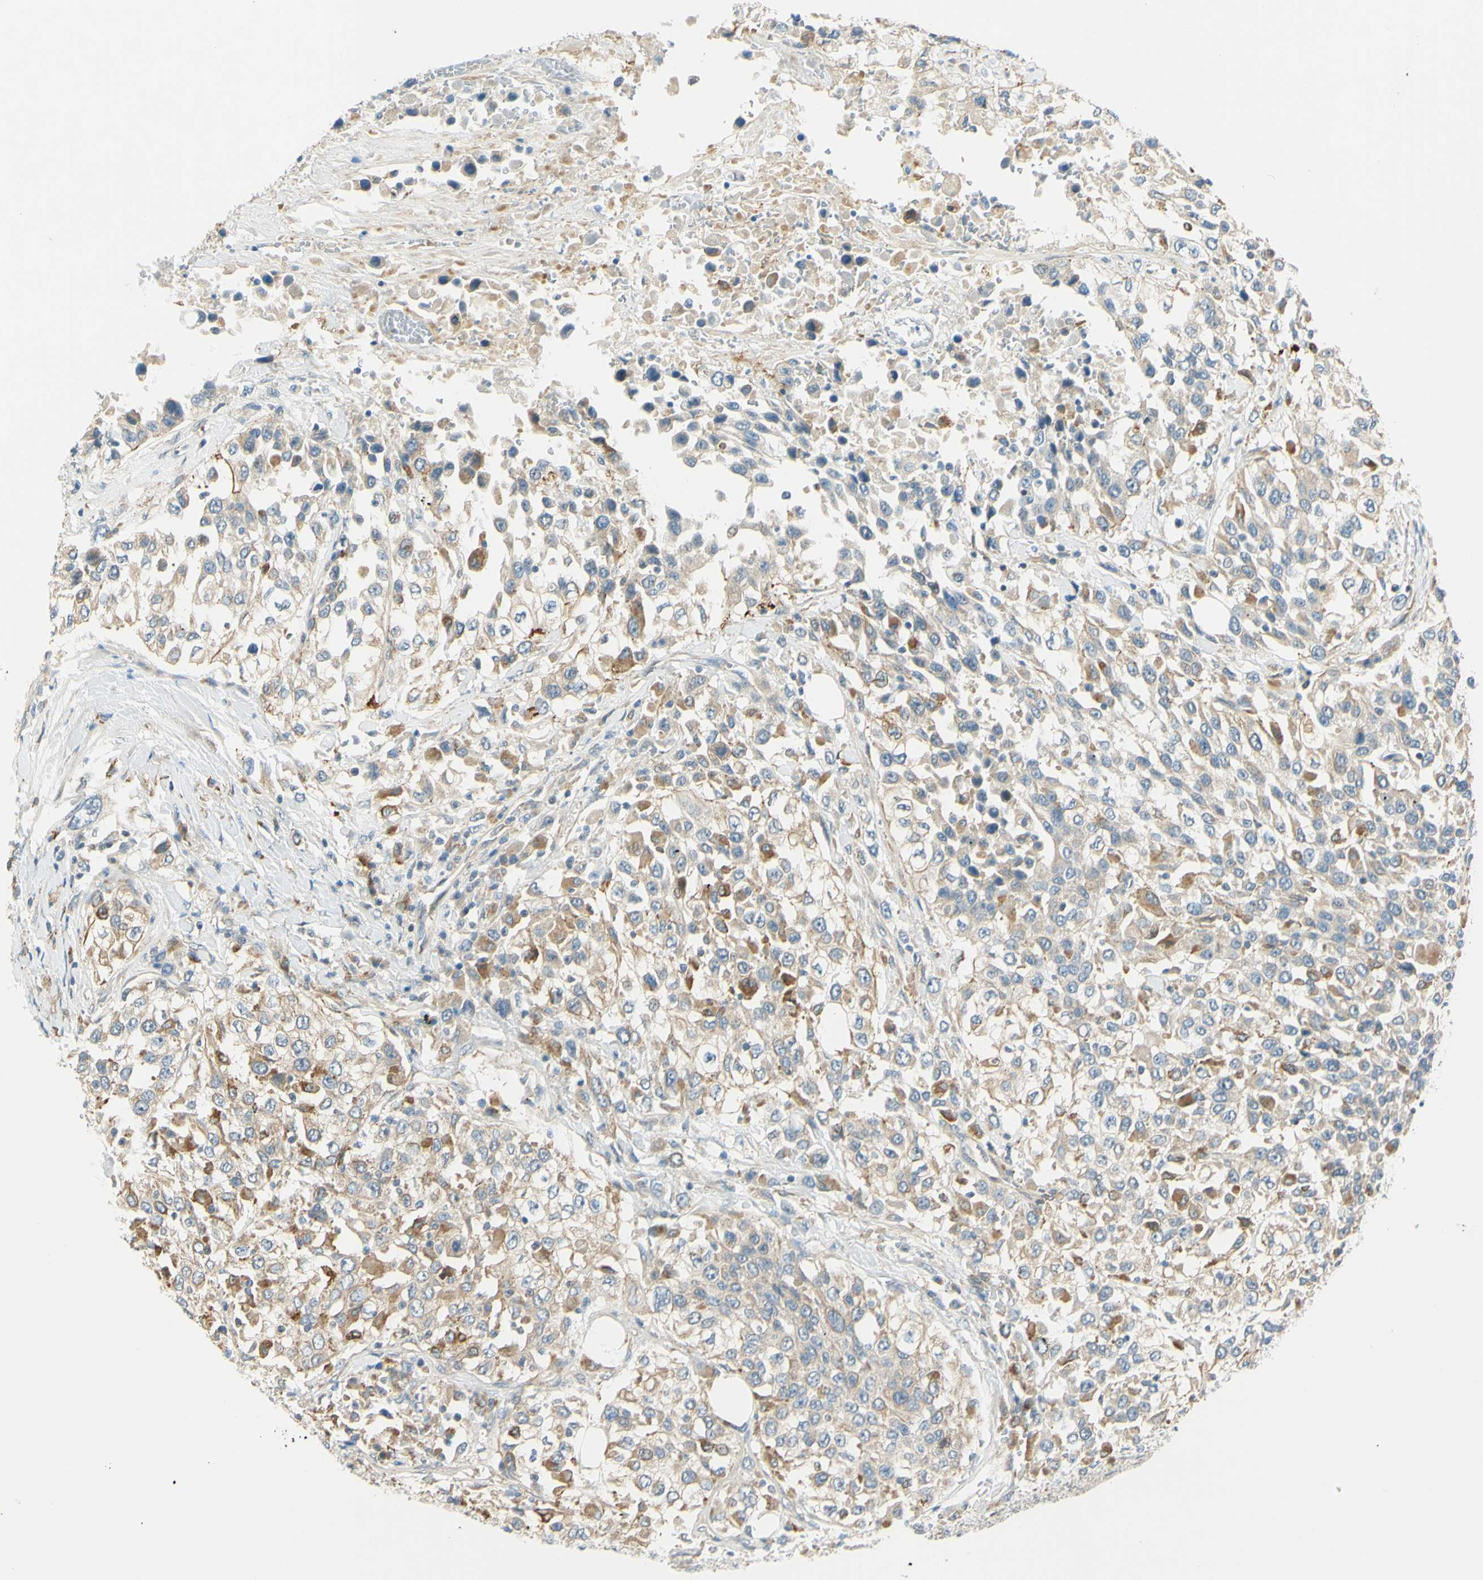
{"staining": {"intensity": "moderate", "quantity": "<25%", "location": "cytoplasmic/membranous"}, "tissue": "urothelial cancer", "cell_type": "Tumor cells", "image_type": "cancer", "snomed": [{"axis": "morphology", "description": "Urothelial carcinoma, High grade"}, {"axis": "topography", "description": "Urinary bladder"}], "caption": "Urothelial carcinoma (high-grade) was stained to show a protein in brown. There is low levels of moderate cytoplasmic/membranous expression in about <25% of tumor cells.", "gene": "LAMA3", "patient": {"sex": "female", "age": 80}}